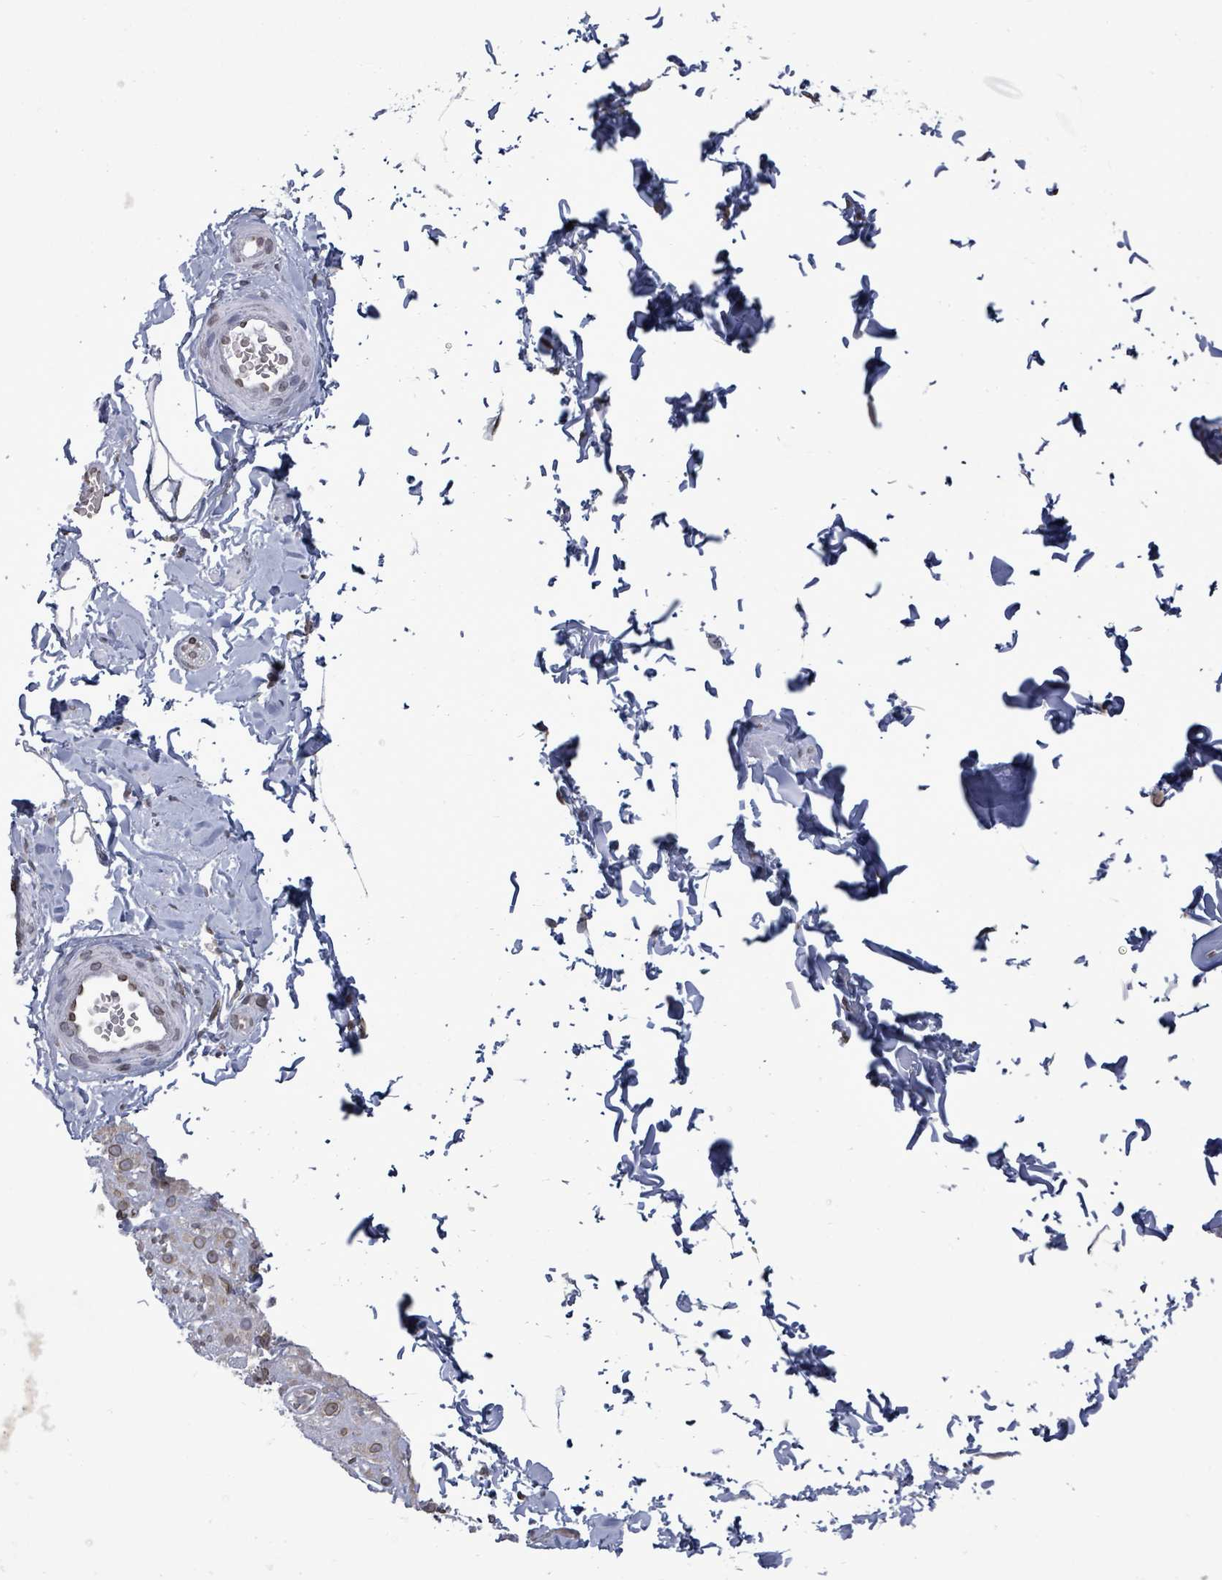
{"staining": {"intensity": "negative", "quantity": "none", "location": "none"}, "tissue": "adipose tissue", "cell_type": "Adipocytes", "image_type": "normal", "snomed": [{"axis": "morphology", "description": "Normal tissue, NOS"}, {"axis": "topography", "description": "Soft tissue"}, {"axis": "topography", "description": "Vascular tissue"}, {"axis": "topography", "description": "Peripheral nerve tissue"}], "caption": "A micrograph of human adipose tissue is negative for staining in adipocytes. Nuclei are stained in blue.", "gene": "ARFGAP1", "patient": {"sex": "male", "age": 32}}